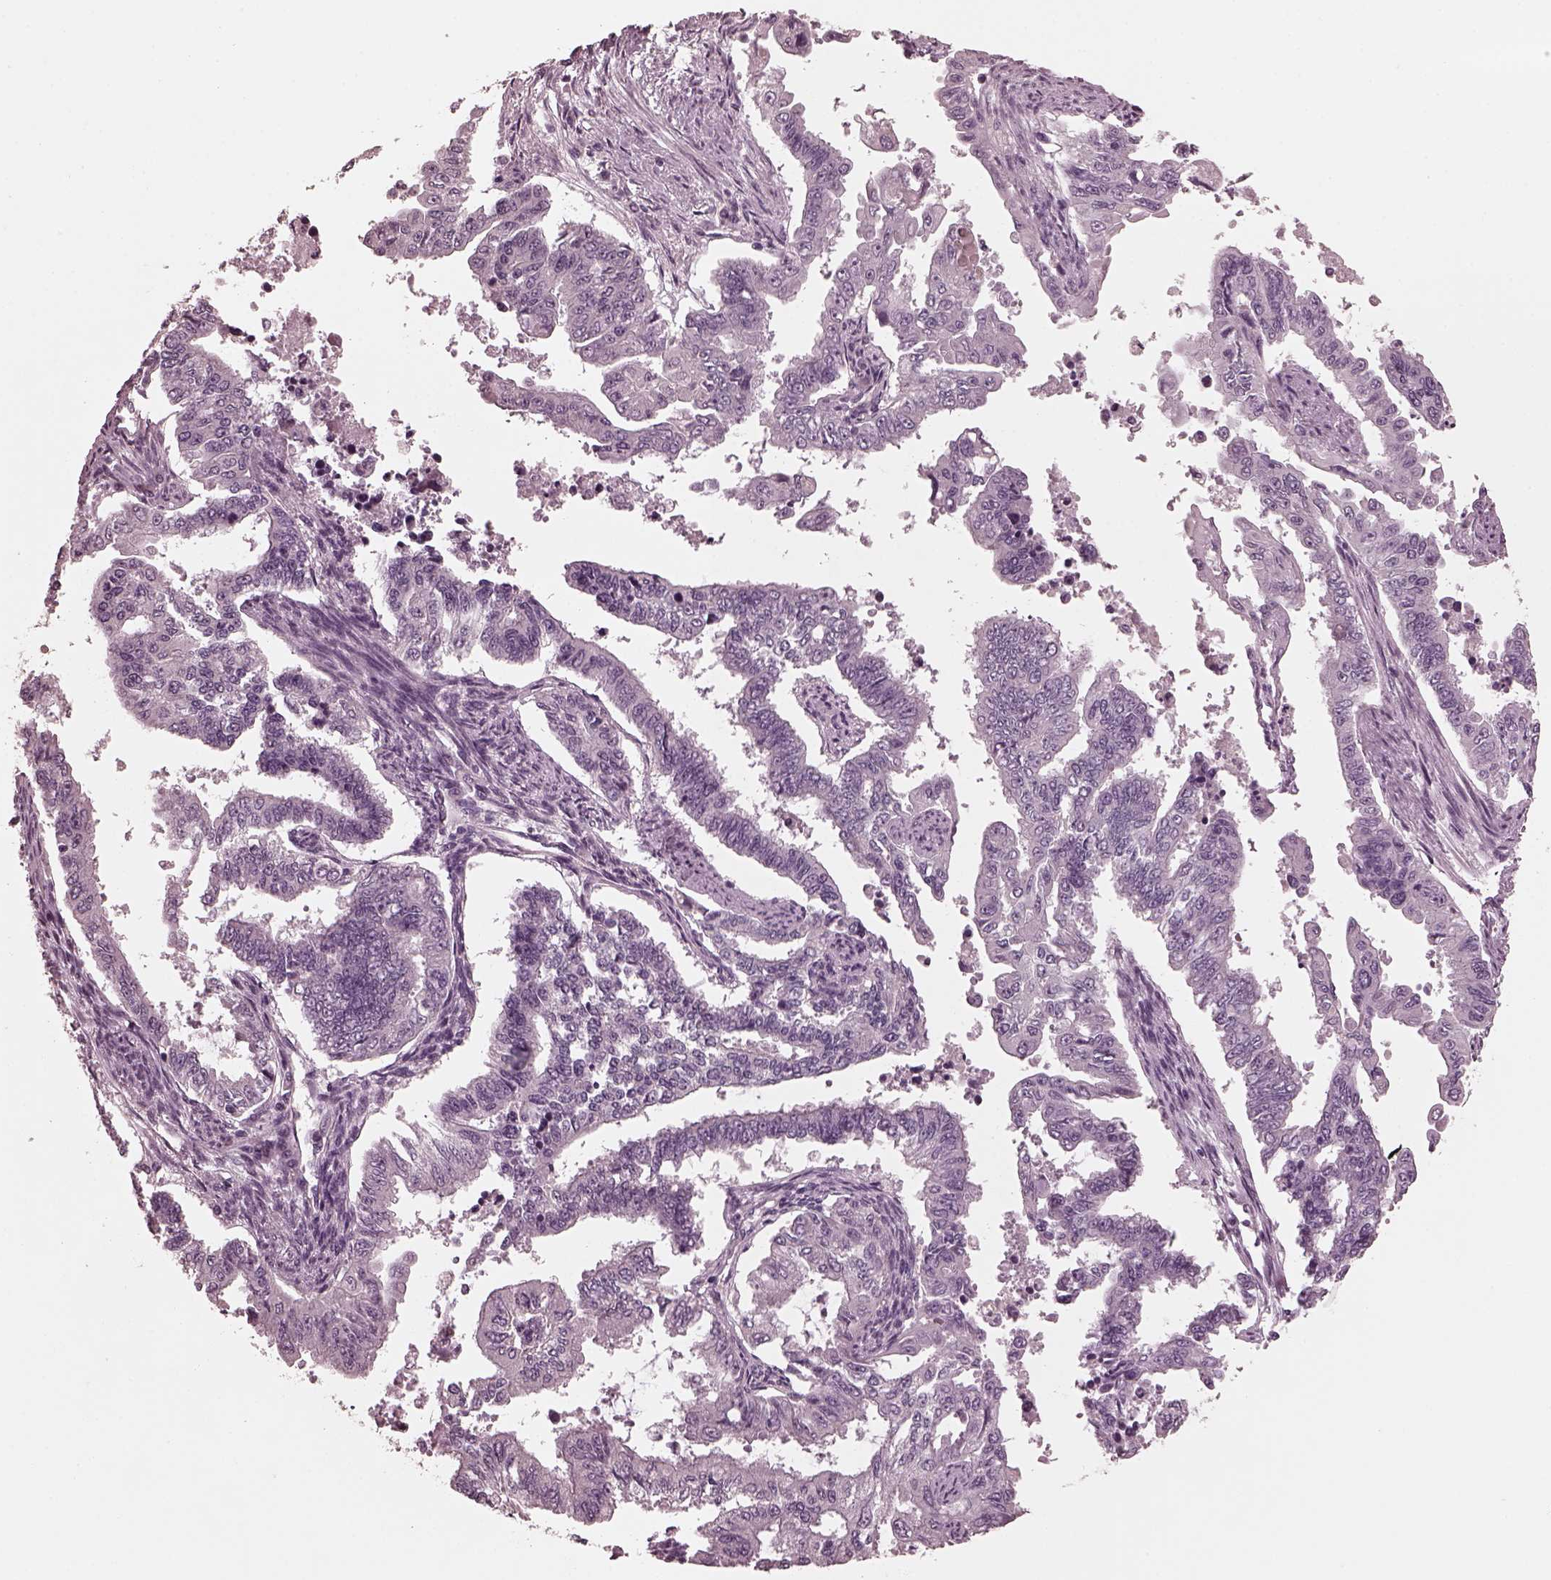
{"staining": {"intensity": "negative", "quantity": "none", "location": "none"}, "tissue": "endometrial cancer", "cell_type": "Tumor cells", "image_type": "cancer", "snomed": [{"axis": "morphology", "description": "Adenocarcinoma, NOS"}, {"axis": "topography", "description": "Uterus"}], "caption": "This is a micrograph of immunohistochemistry staining of adenocarcinoma (endometrial), which shows no staining in tumor cells.", "gene": "CGA", "patient": {"sex": "female", "age": 59}}